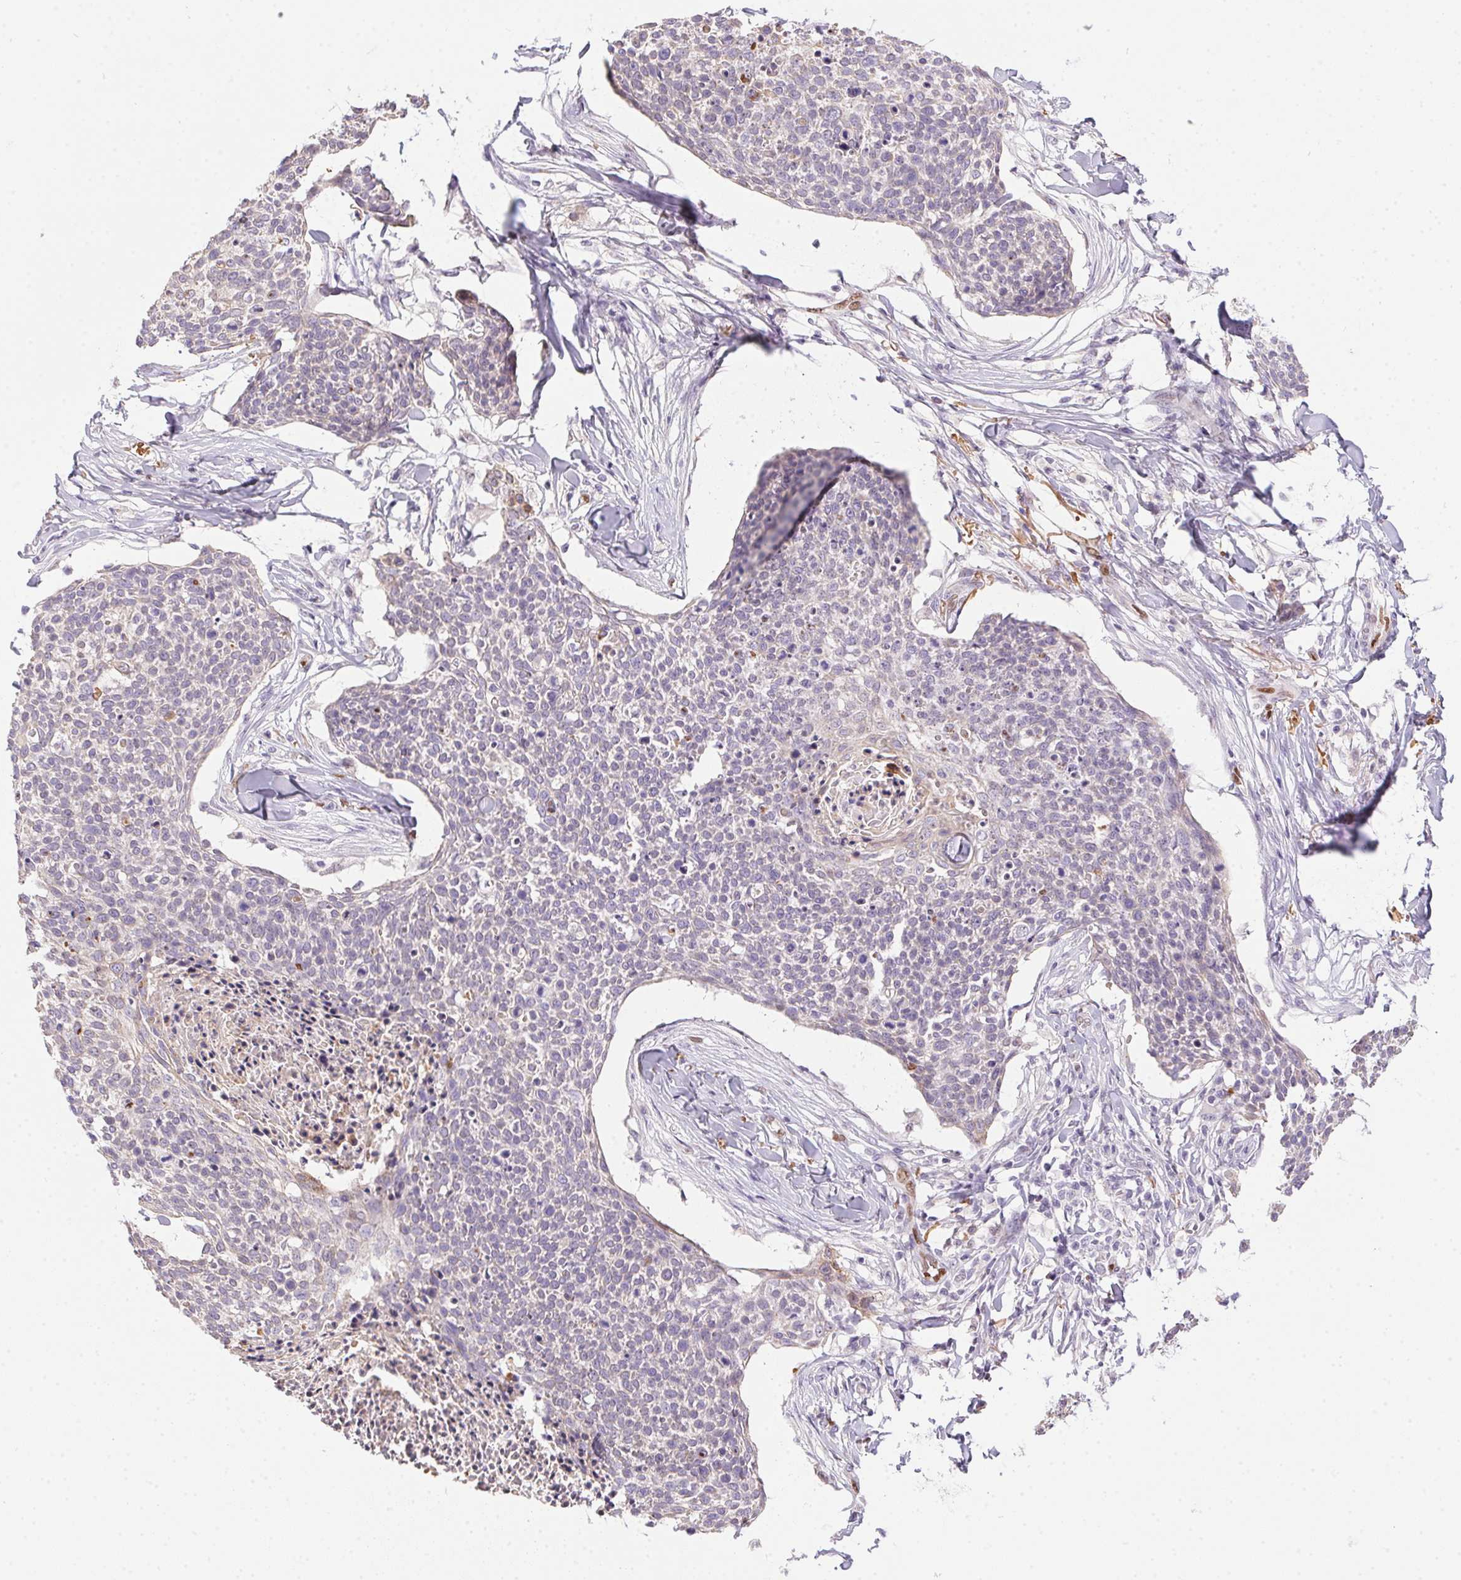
{"staining": {"intensity": "negative", "quantity": "none", "location": "none"}, "tissue": "skin cancer", "cell_type": "Tumor cells", "image_type": "cancer", "snomed": [{"axis": "morphology", "description": "Squamous cell carcinoma, NOS"}, {"axis": "topography", "description": "Skin"}, {"axis": "topography", "description": "Vulva"}], "caption": "Squamous cell carcinoma (skin) stained for a protein using IHC shows no expression tumor cells.", "gene": "SP9", "patient": {"sex": "female", "age": 75}}